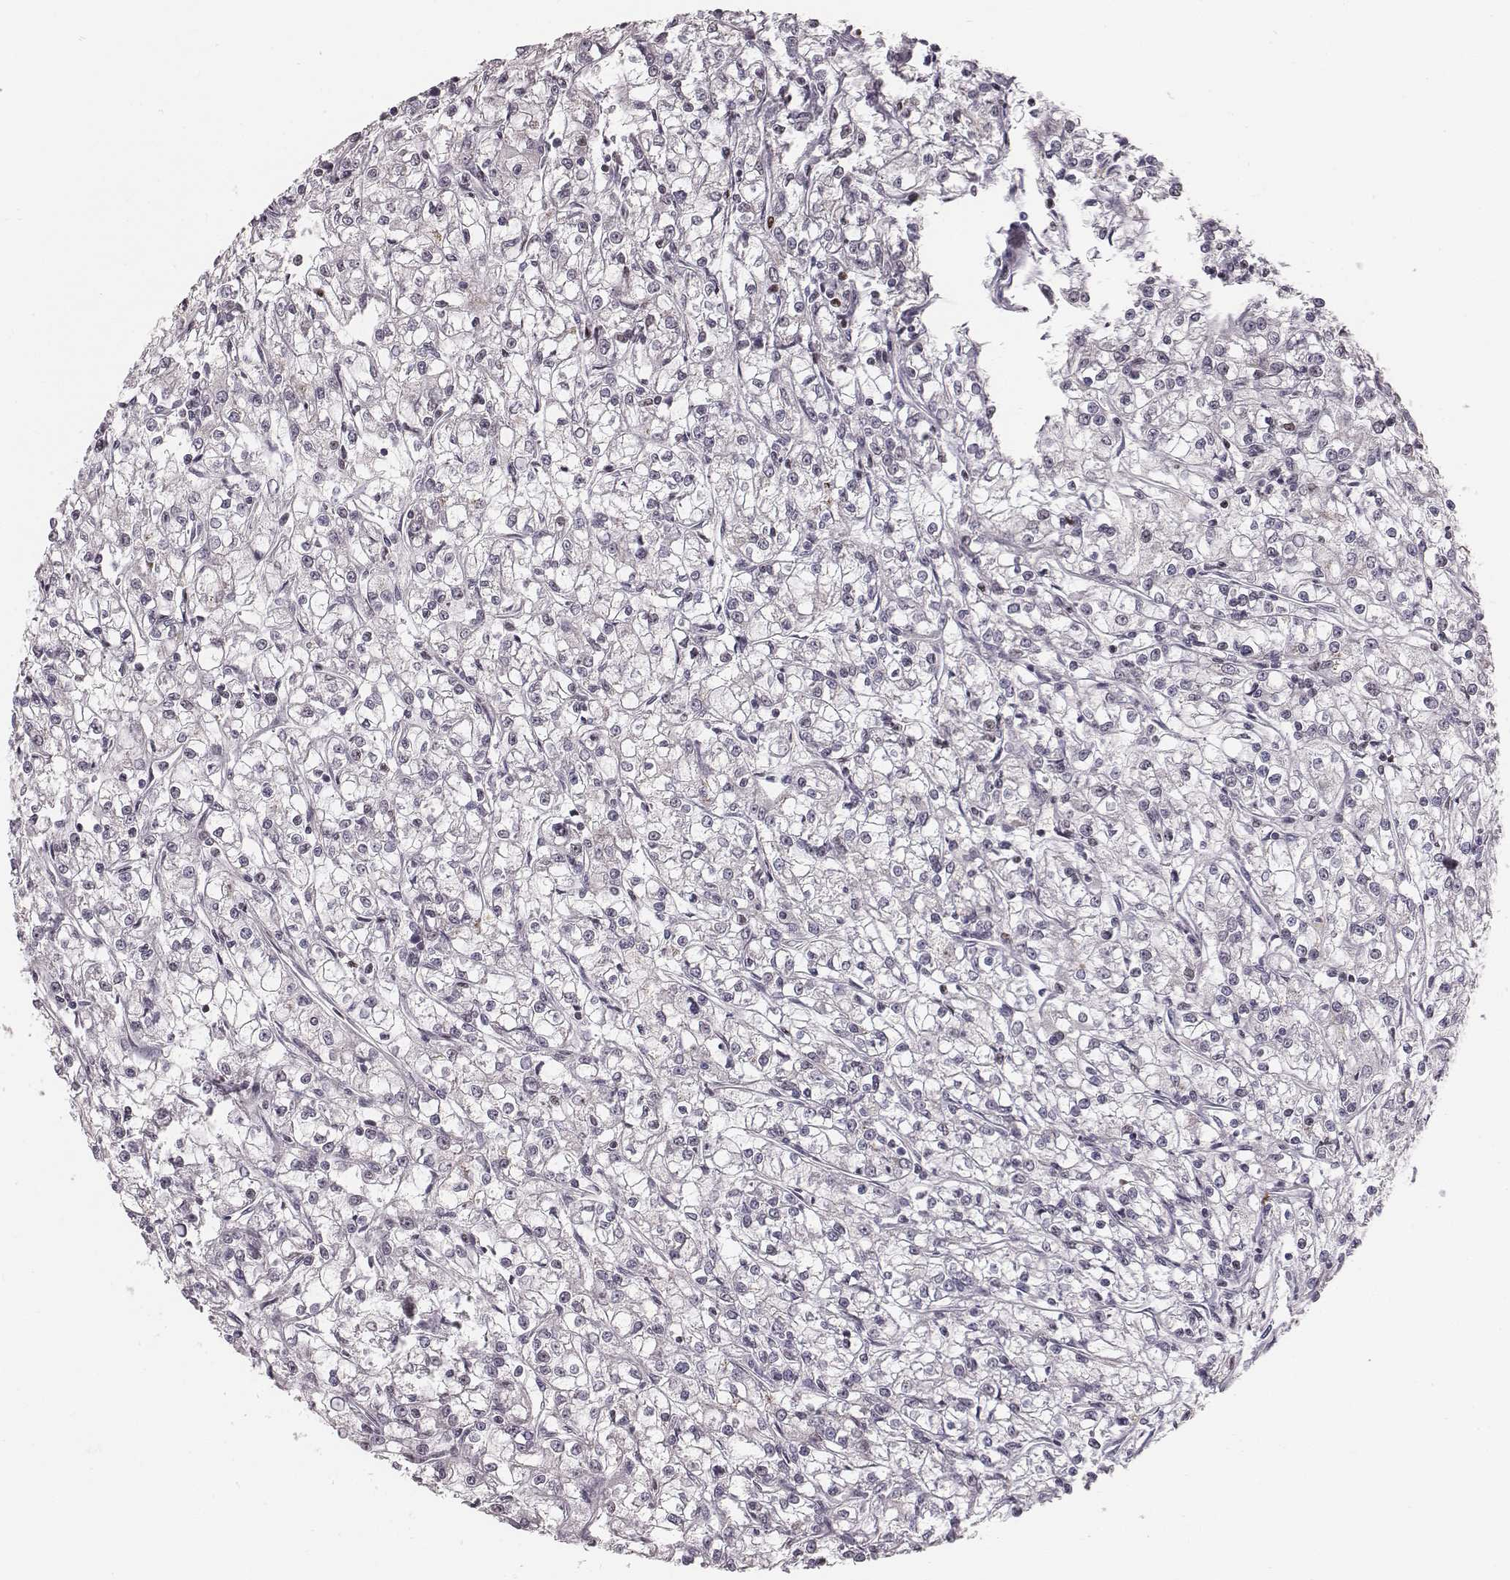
{"staining": {"intensity": "negative", "quantity": "none", "location": "none"}, "tissue": "renal cancer", "cell_type": "Tumor cells", "image_type": "cancer", "snomed": [{"axis": "morphology", "description": "Adenocarcinoma, NOS"}, {"axis": "topography", "description": "Kidney"}], "caption": "Tumor cells show no significant protein staining in adenocarcinoma (renal).", "gene": "NDC1", "patient": {"sex": "female", "age": 59}}